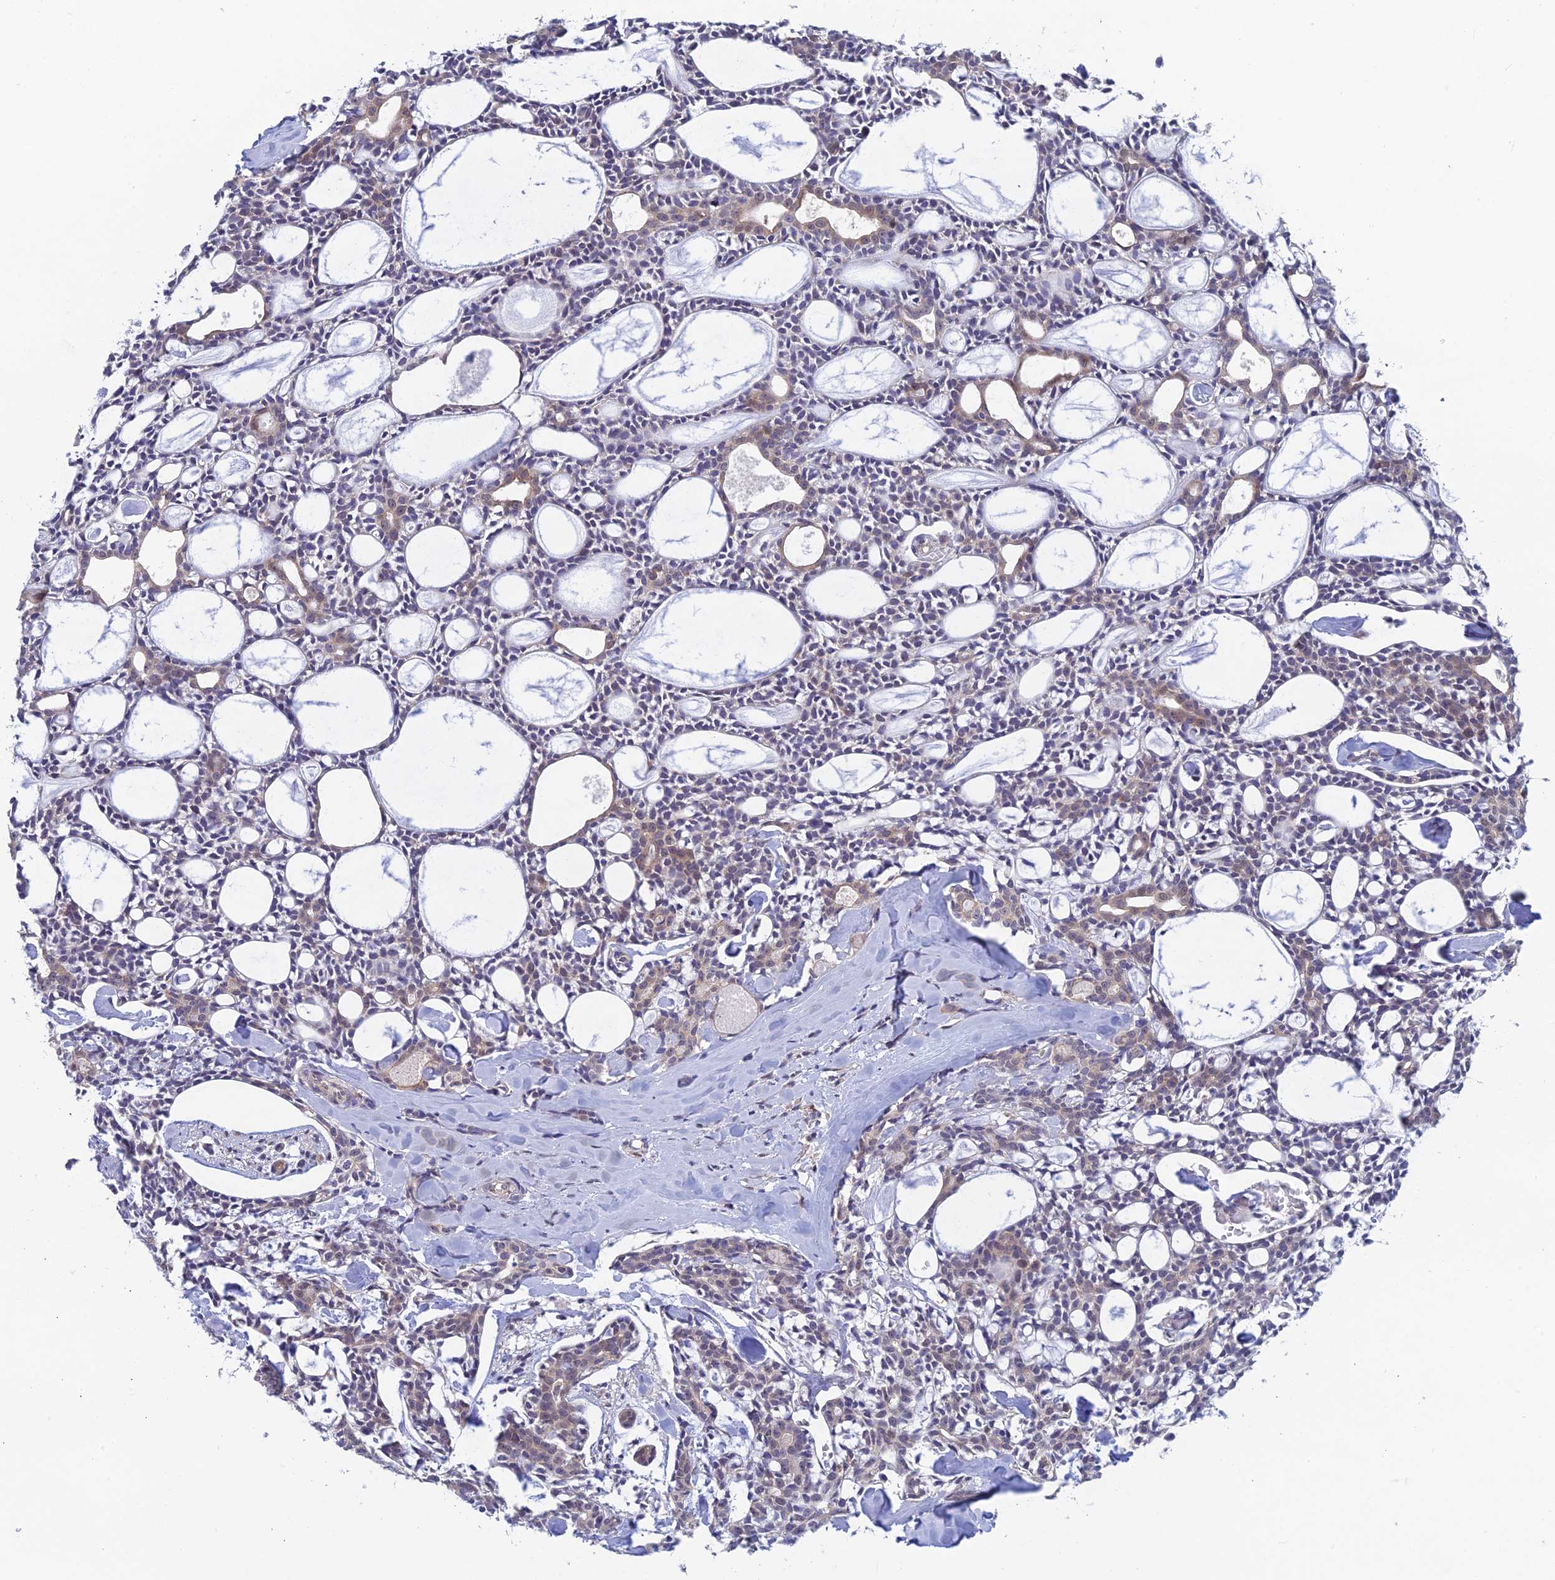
{"staining": {"intensity": "weak", "quantity": "<25%", "location": "cytoplasmic/membranous"}, "tissue": "head and neck cancer", "cell_type": "Tumor cells", "image_type": "cancer", "snomed": [{"axis": "morphology", "description": "Adenocarcinoma, NOS"}, {"axis": "topography", "description": "Salivary gland"}, {"axis": "topography", "description": "Head-Neck"}], "caption": "IHC histopathology image of human head and neck cancer stained for a protein (brown), which demonstrates no staining in tumor cells. (Stains: DAB (3,3'-diaminobenzidine) immunohistochemistry with hematoxylin counter stain, Microscopy: brightfield microscopy at high magnification).", "gene": "SRA1", "patient": {"sex": "male", "age": 55}}